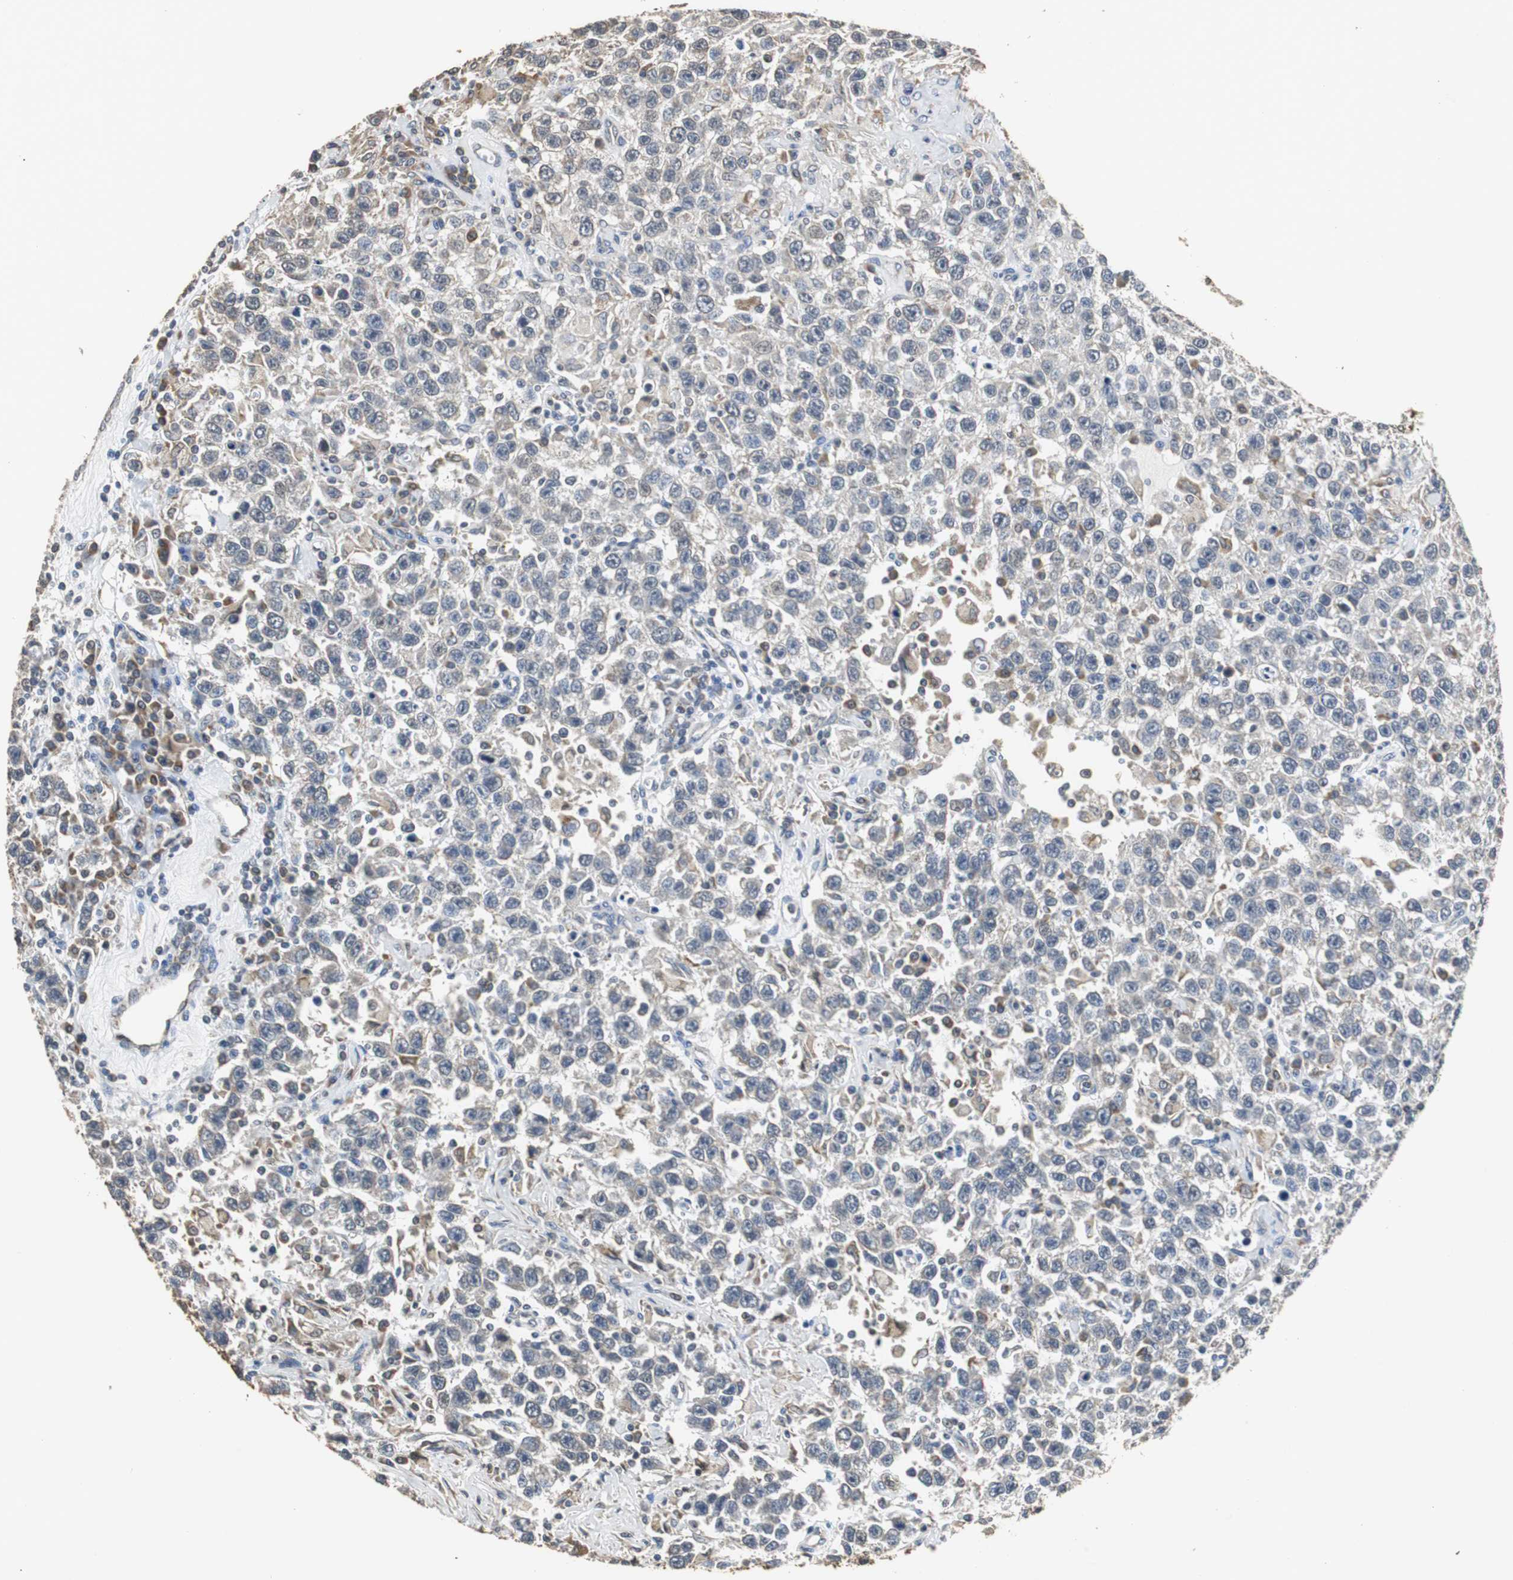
{"staining": {"intensity": "negative", "quantity": "none", "location": "none"}, "tissue": "testis cancer", "cell_type": "Tumor cells", "image_type": "cancer", "snomed": [{"axis": "morphology", "description": "Seminoma, NOS"}, {"axis": "topography", "description": "Testis"}], "caption": "High magnification brightfield microscopy of testis cancer stained with DAB (3,3'-diaminobenzidine) (brown) and counterstained with hematoxylin (blue): tumor cells show no significant positivity.", "gene": "HMGCL", "patient": {"sex": "male", "age": 41}}